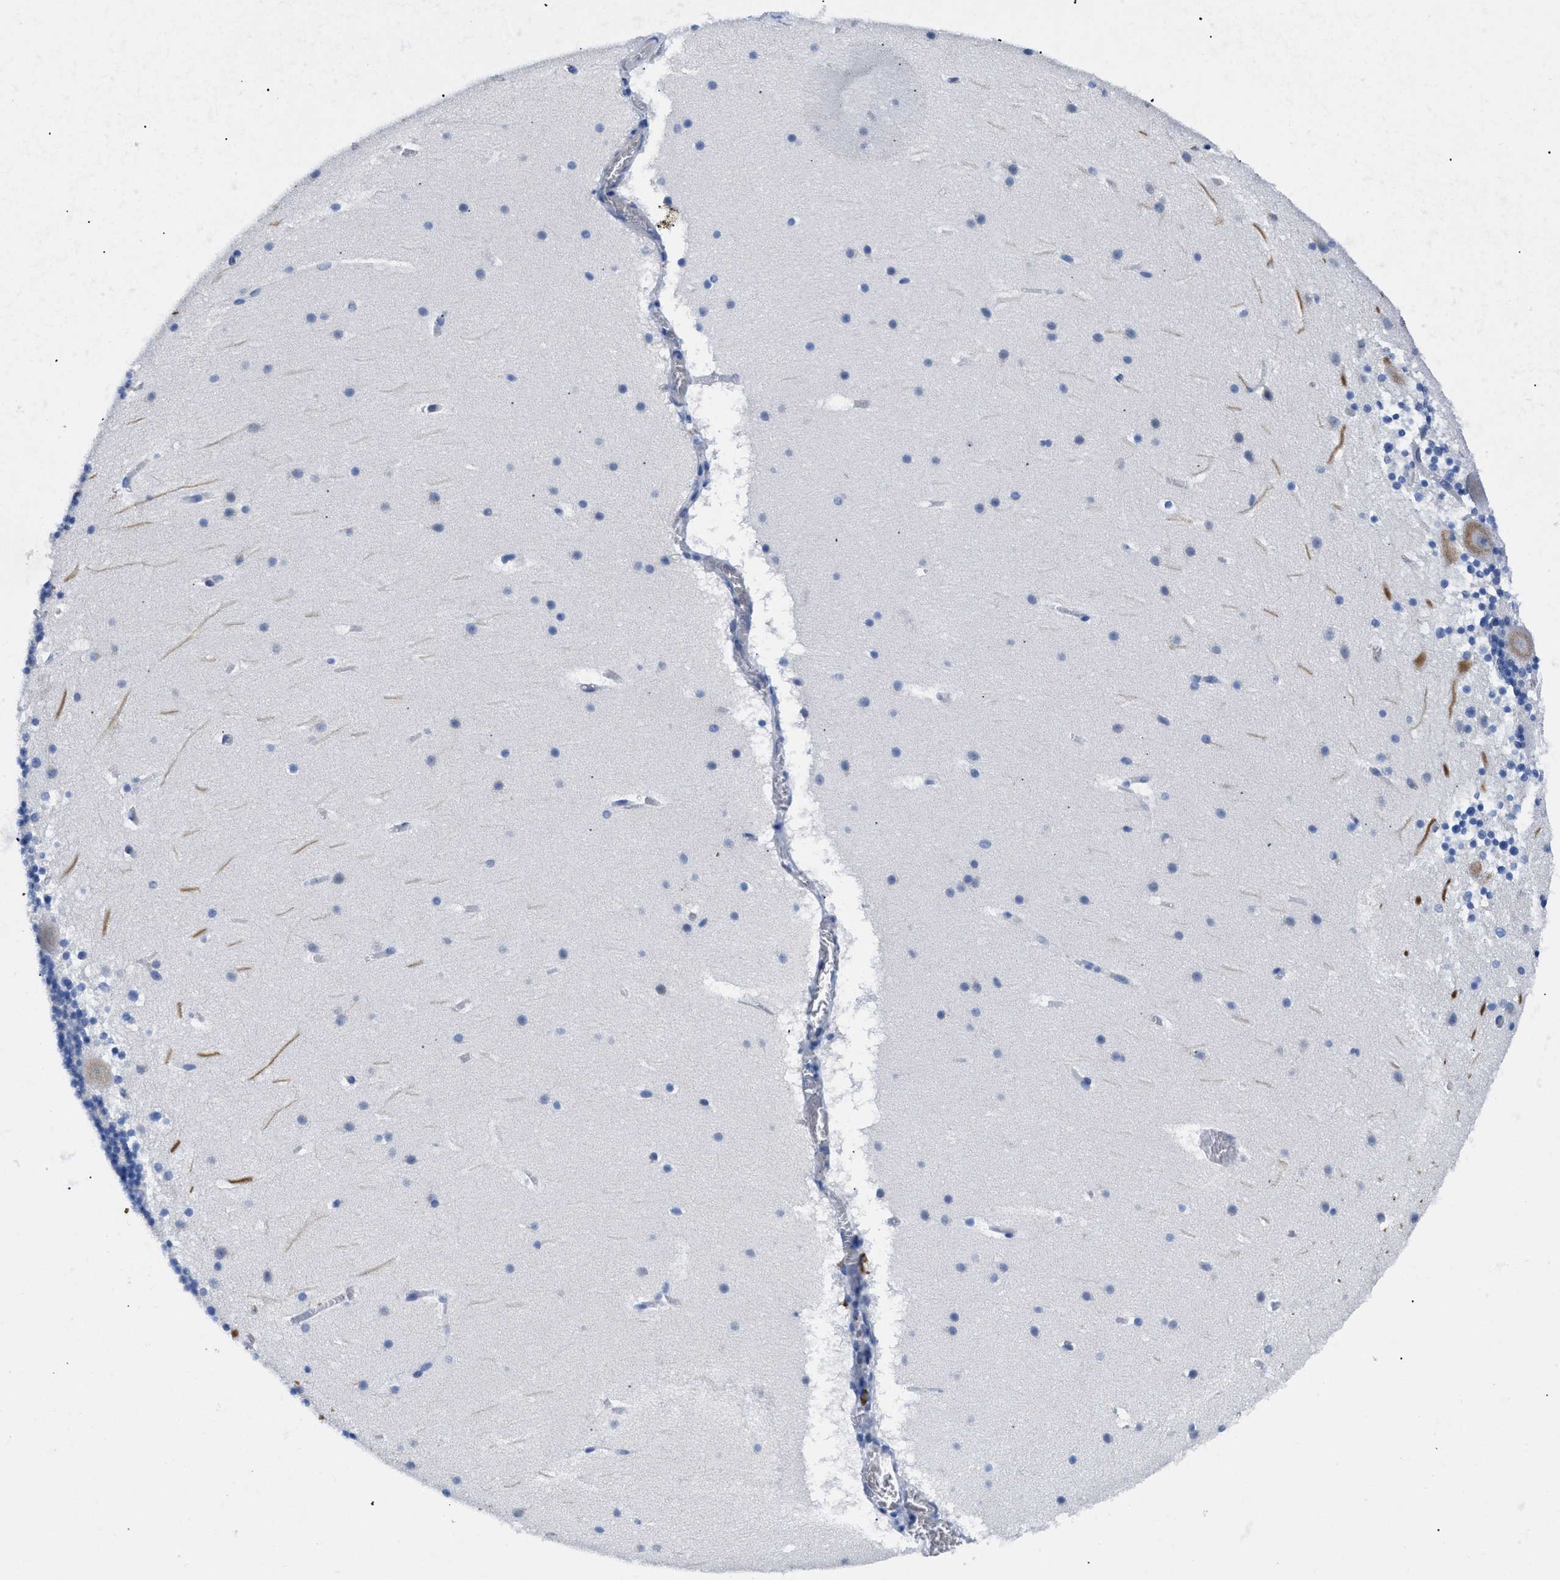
{"staining": {"intensity": "negative", "quantity": "none", "location": "none"}, "tissue": "cerebellum", "cell_type": "Cells in granular layer", "image_type": "normal", "snomed": [{"axis": "morphology", "description": "Normal tissue, NOS"}, {"axis": "topography", "description": "Cerebellum"}], "caption": "Cells in granular layer are negative for protein expression in unremarkable human cerebellum. (DAB (3,3'-diaminobenzidine) immunohistochemistry with hematoxylin counter stain).", "gene": "TMEM68", "patient": {"sex": "male", "age": 45}}